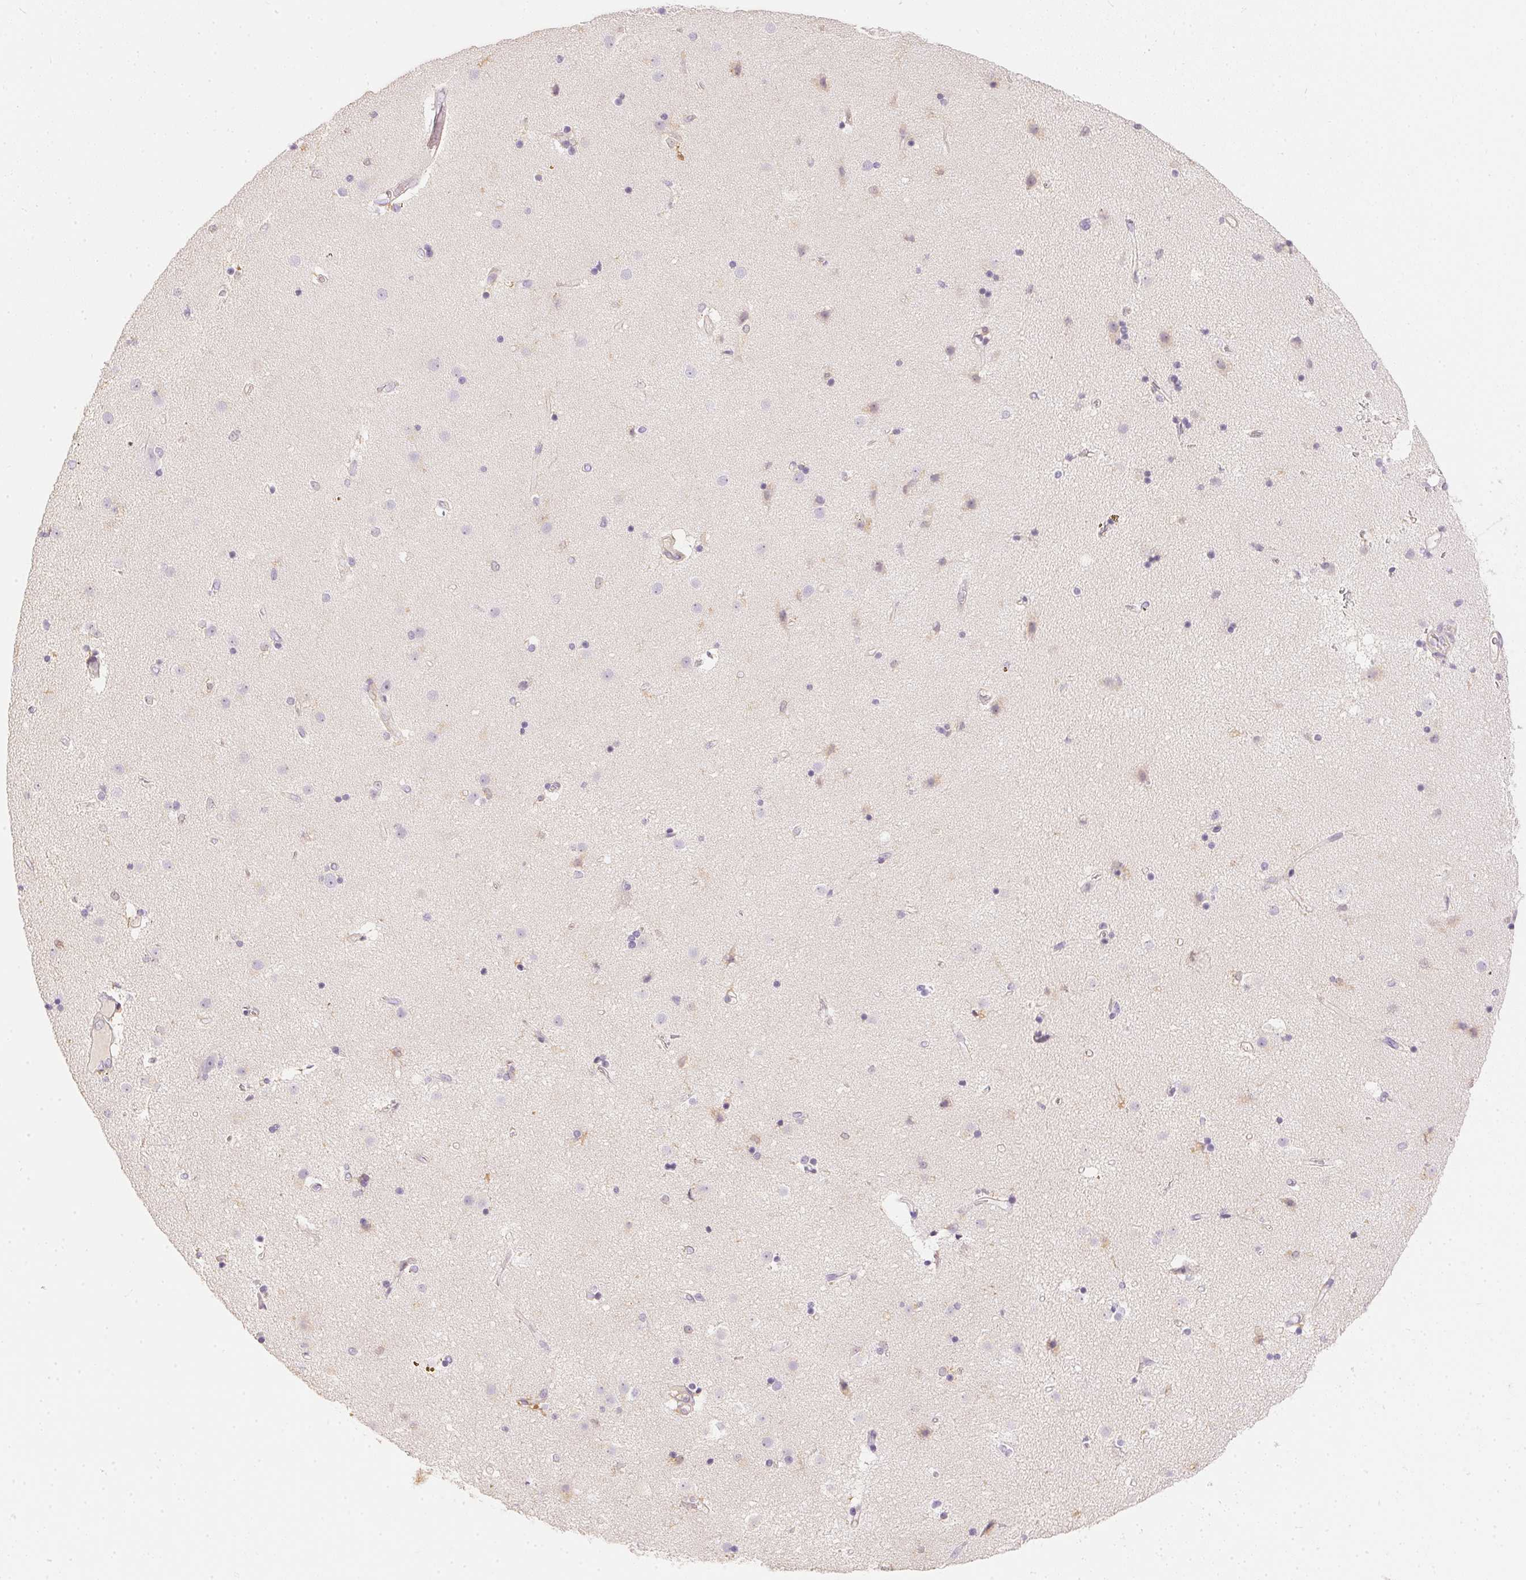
{"staining": {"intensity": "negative", "quantity": "none", "location": "none"}, "tissue": "caudate", "cell_type": "Glial cells", "image_type": "normal", "snomed": [{"axis": "morphology", "description": "Normal tissue, NOS"}, {"axis": "topography", "description": "Lateral ventricle wall"}], "caption": "Glial cells show no significant positivity in benign caudate.", "gene": "S100A3", "patient": {"sex": "female", "age": 71}}